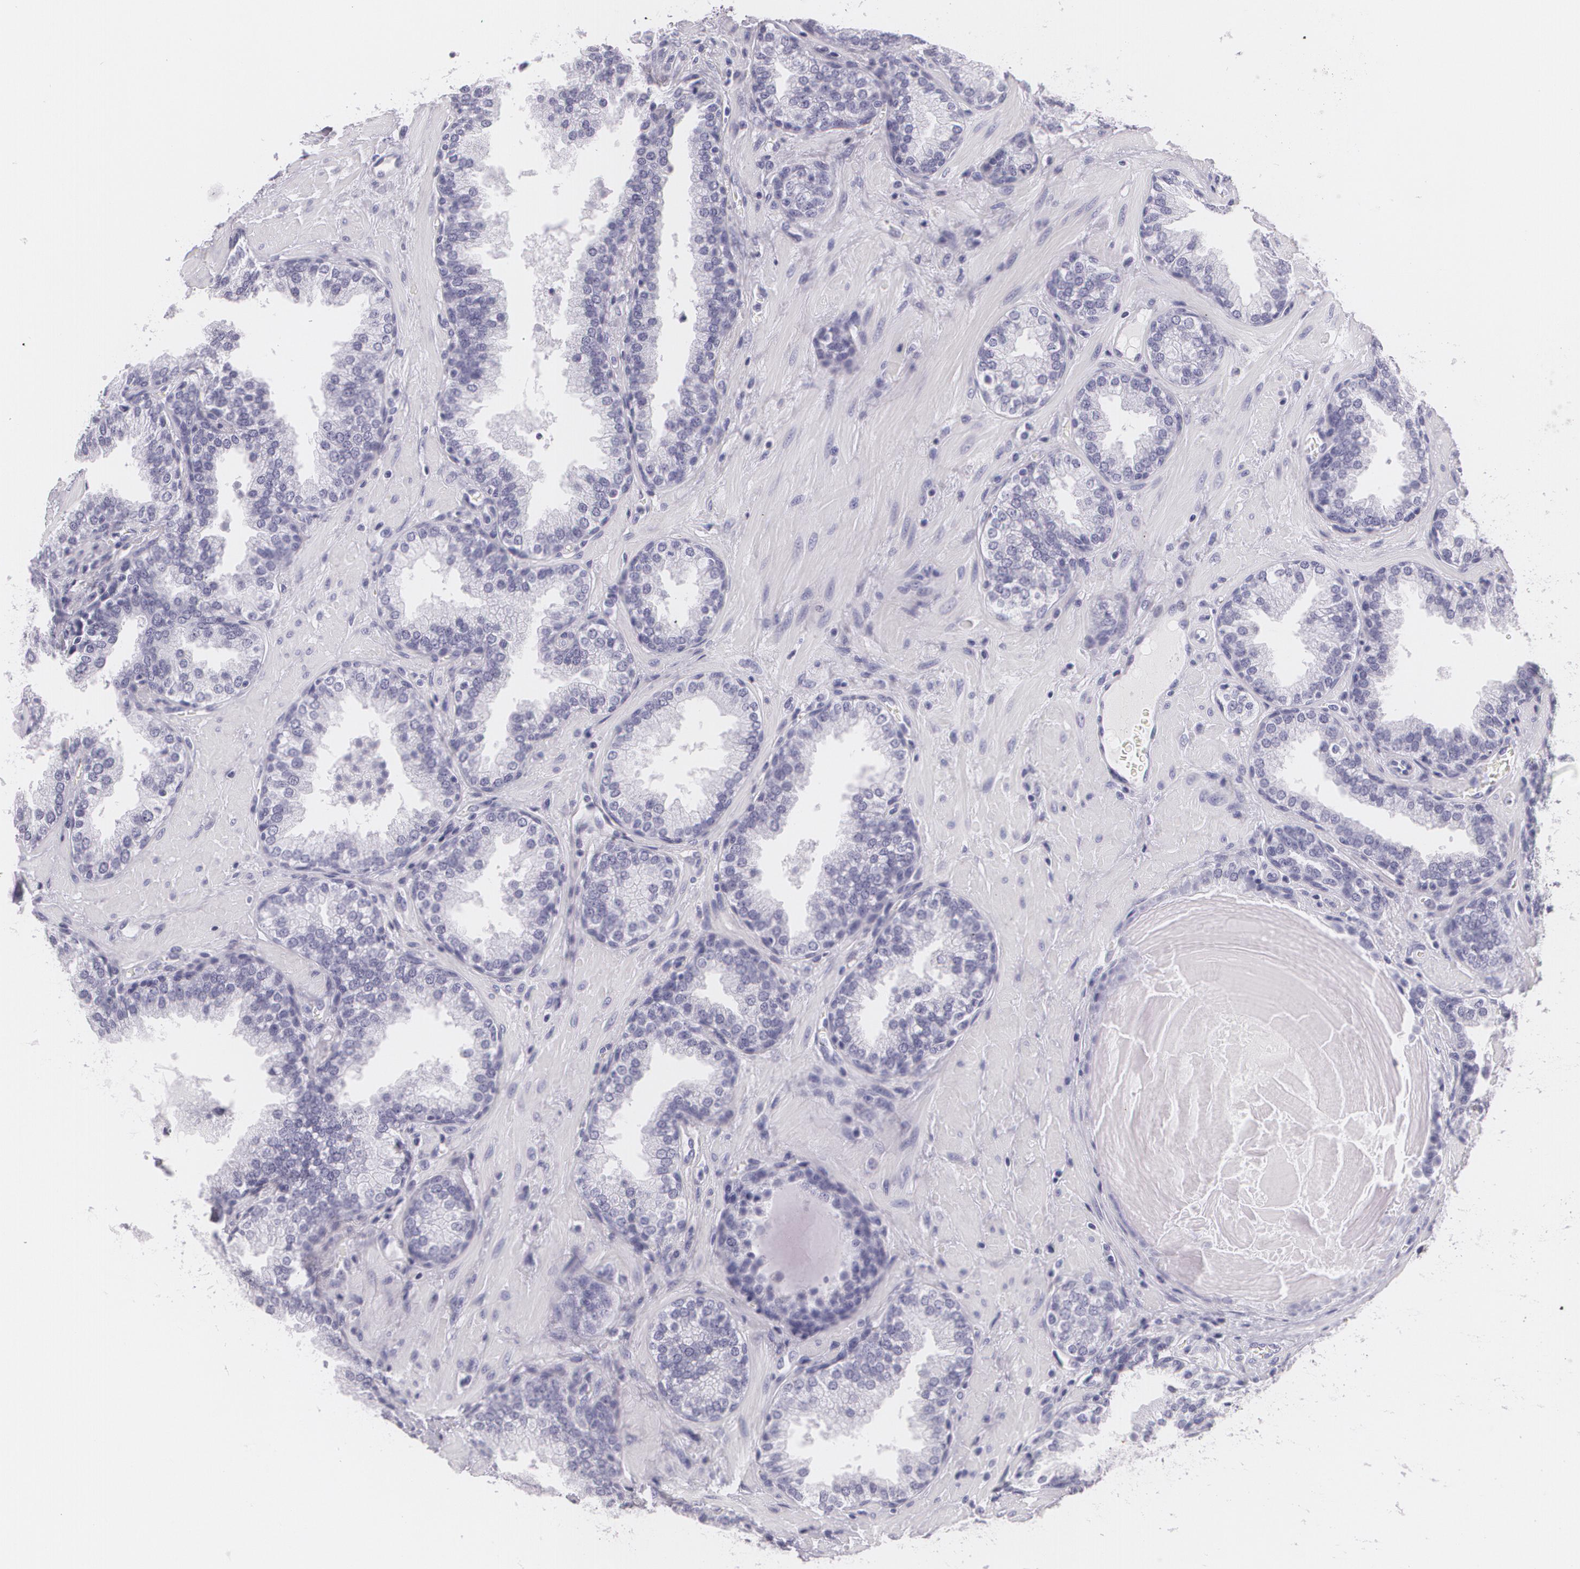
{"staining": {"intensity": "negative", "quantity": "none", "location": "none"}, "tissue": "prostate", "cell_type": "Glandular cells", "image_type": "normal", "snomed": [{"axis": "morphology", "description": "Normal tissue, NOS"}, {"axis": "topography", "description": "Prostate"}], "caption": "The micrograph exhibits no staining of glandular cells in unremarkable prostate. The staining was performed using DAB (3,3'-diaminobenzidine) to visualize the protein expression in brown, while the nuclei were stained in blue with hematoxylin (Magnification: 20x).", "gene": "DLG4", "patient": {"sex": "male", "age": 51}}